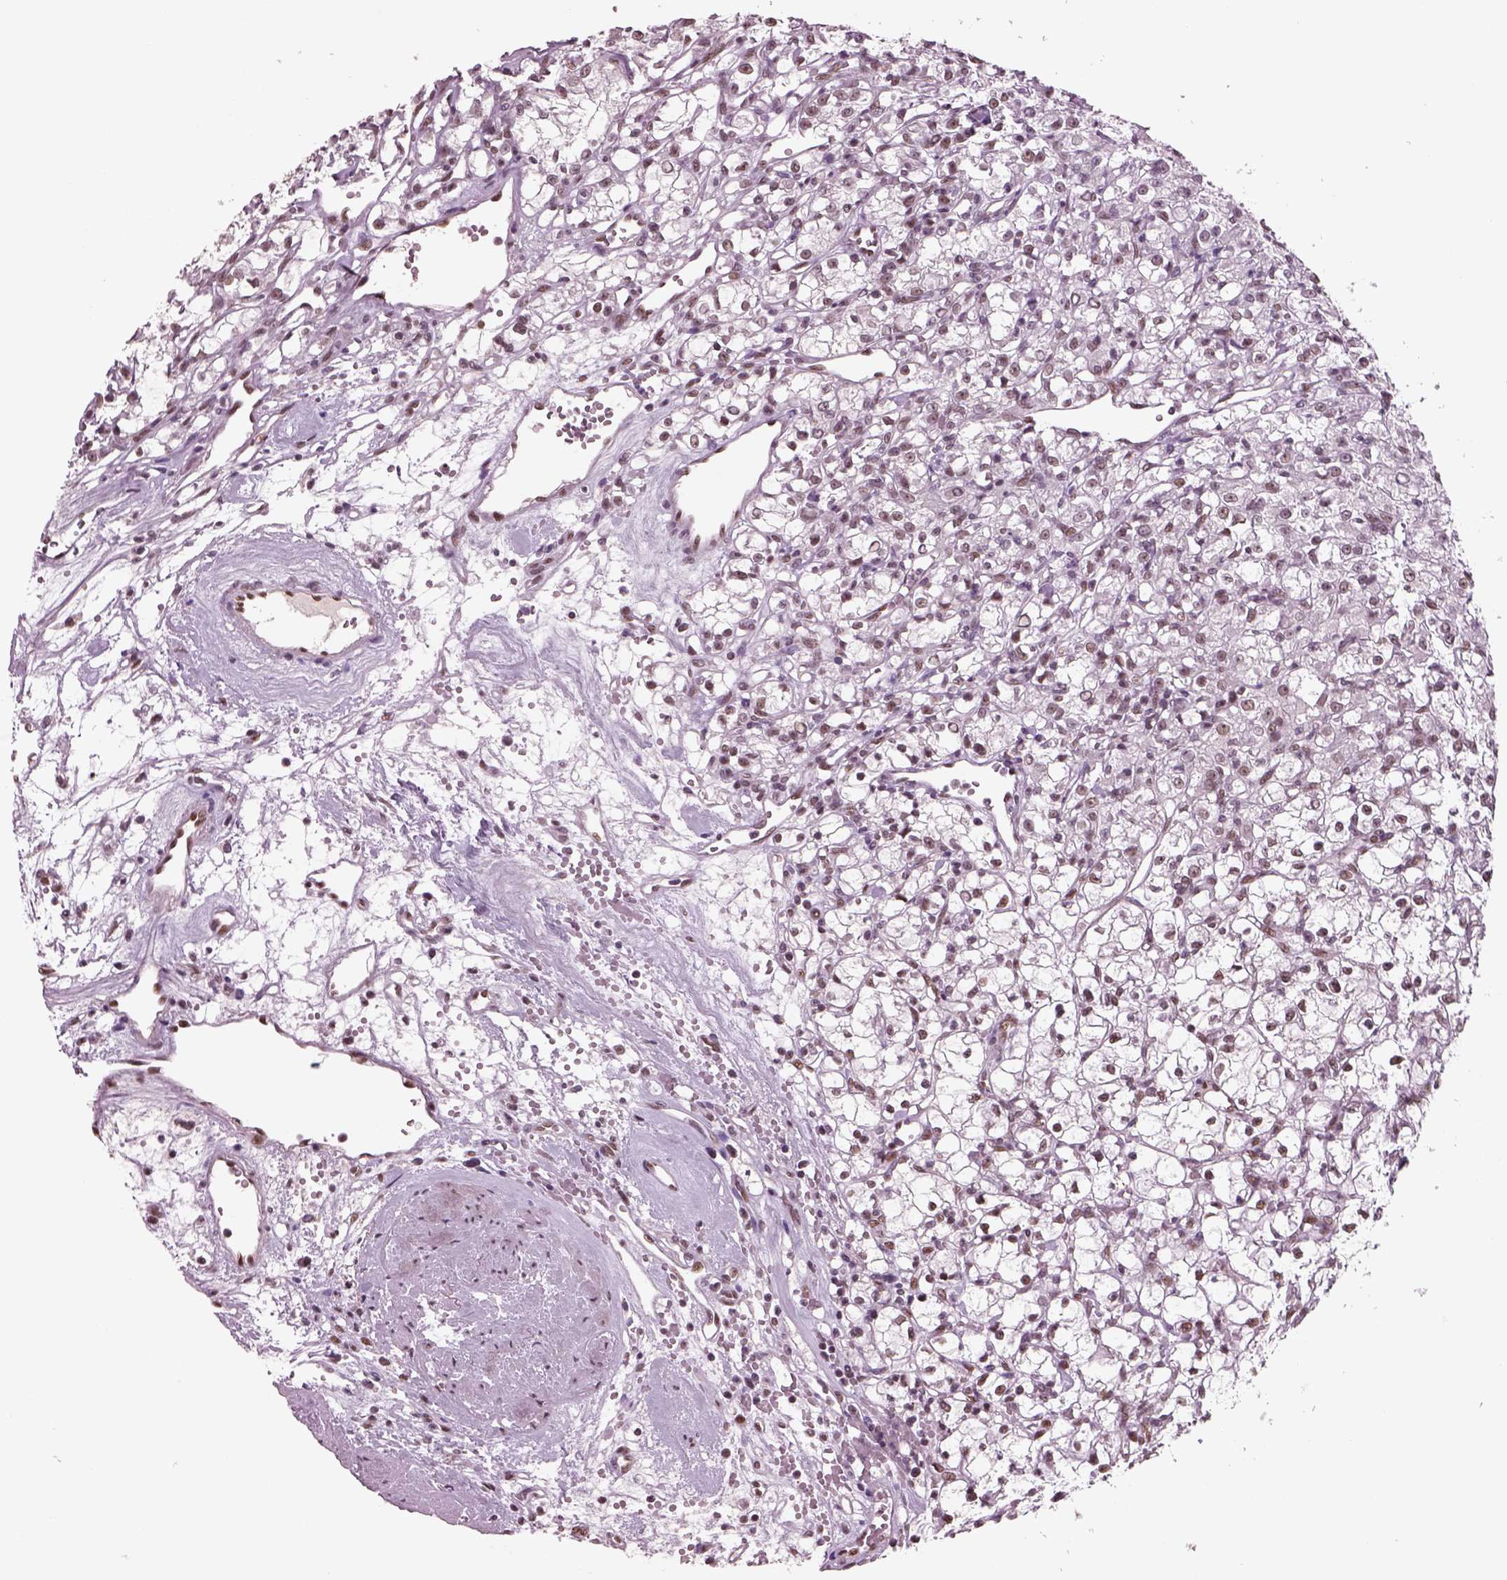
{"staining": {"intensity": "moderate", "quantity": ">75%", "location": "nuclear"}, "tissue": "renal cancer", "cell_type": "Tumor cells", "image_type": "cancer", "snomed": [{"axis": "morphology", "description": "Adenocarcinoma, NOS"}, {"axis": "topography", "description": "Kidney"}], "caption": "Human renal adenocarcinoma stained with a brown dye displays moderate nuclear positive positivity in about >75% of tumor cells.", "gene": "SEPHS1", "patient": {"sex": "female", "age": 59}}